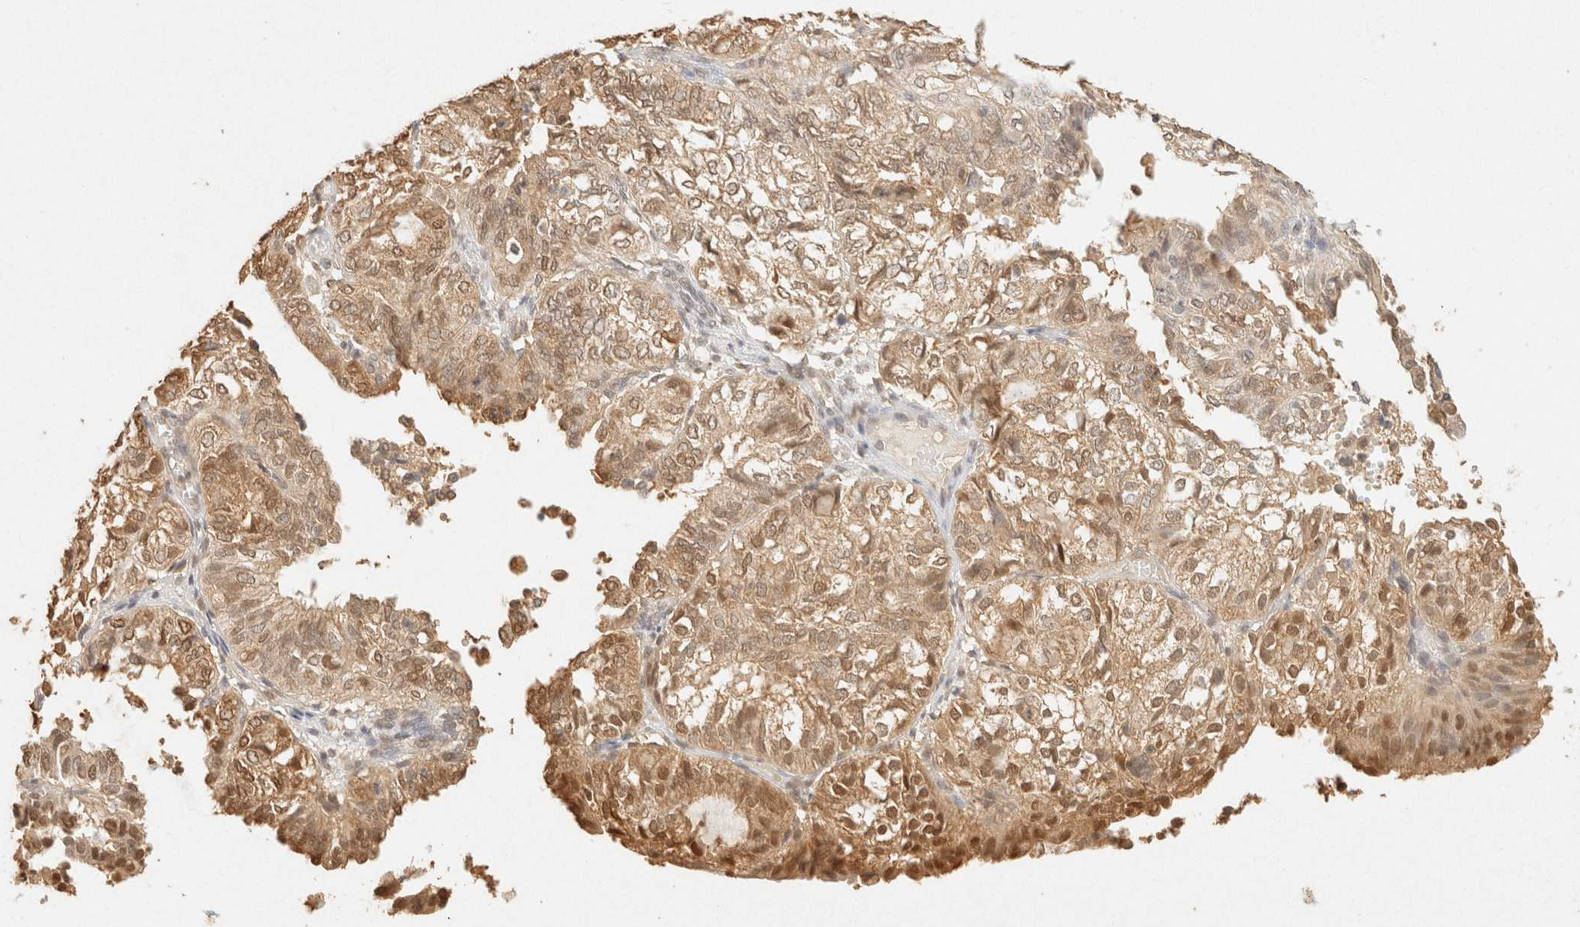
{"staining": {"intensity": "moderate", "quantity": ">75%", "location": "cytoplasmic/membranous,nuclear"}, "tissue": "endometrial cancer", "cell_type": "Tumor cells", "image_type": "cancer", "snomed": [{"axis": "morphology", "description": "Adenocarcinoma, NOS"}, {"axis": "topography", "description": "Uterus"}], "caption": "A brown stain highlights moderate cytoplasmic/membranous and nuclear positivity of a protein in human endometrial adenocarcinoma tumor cells.", "gene": "S100A13", "patient": {"sex": "female", "age": 60}}